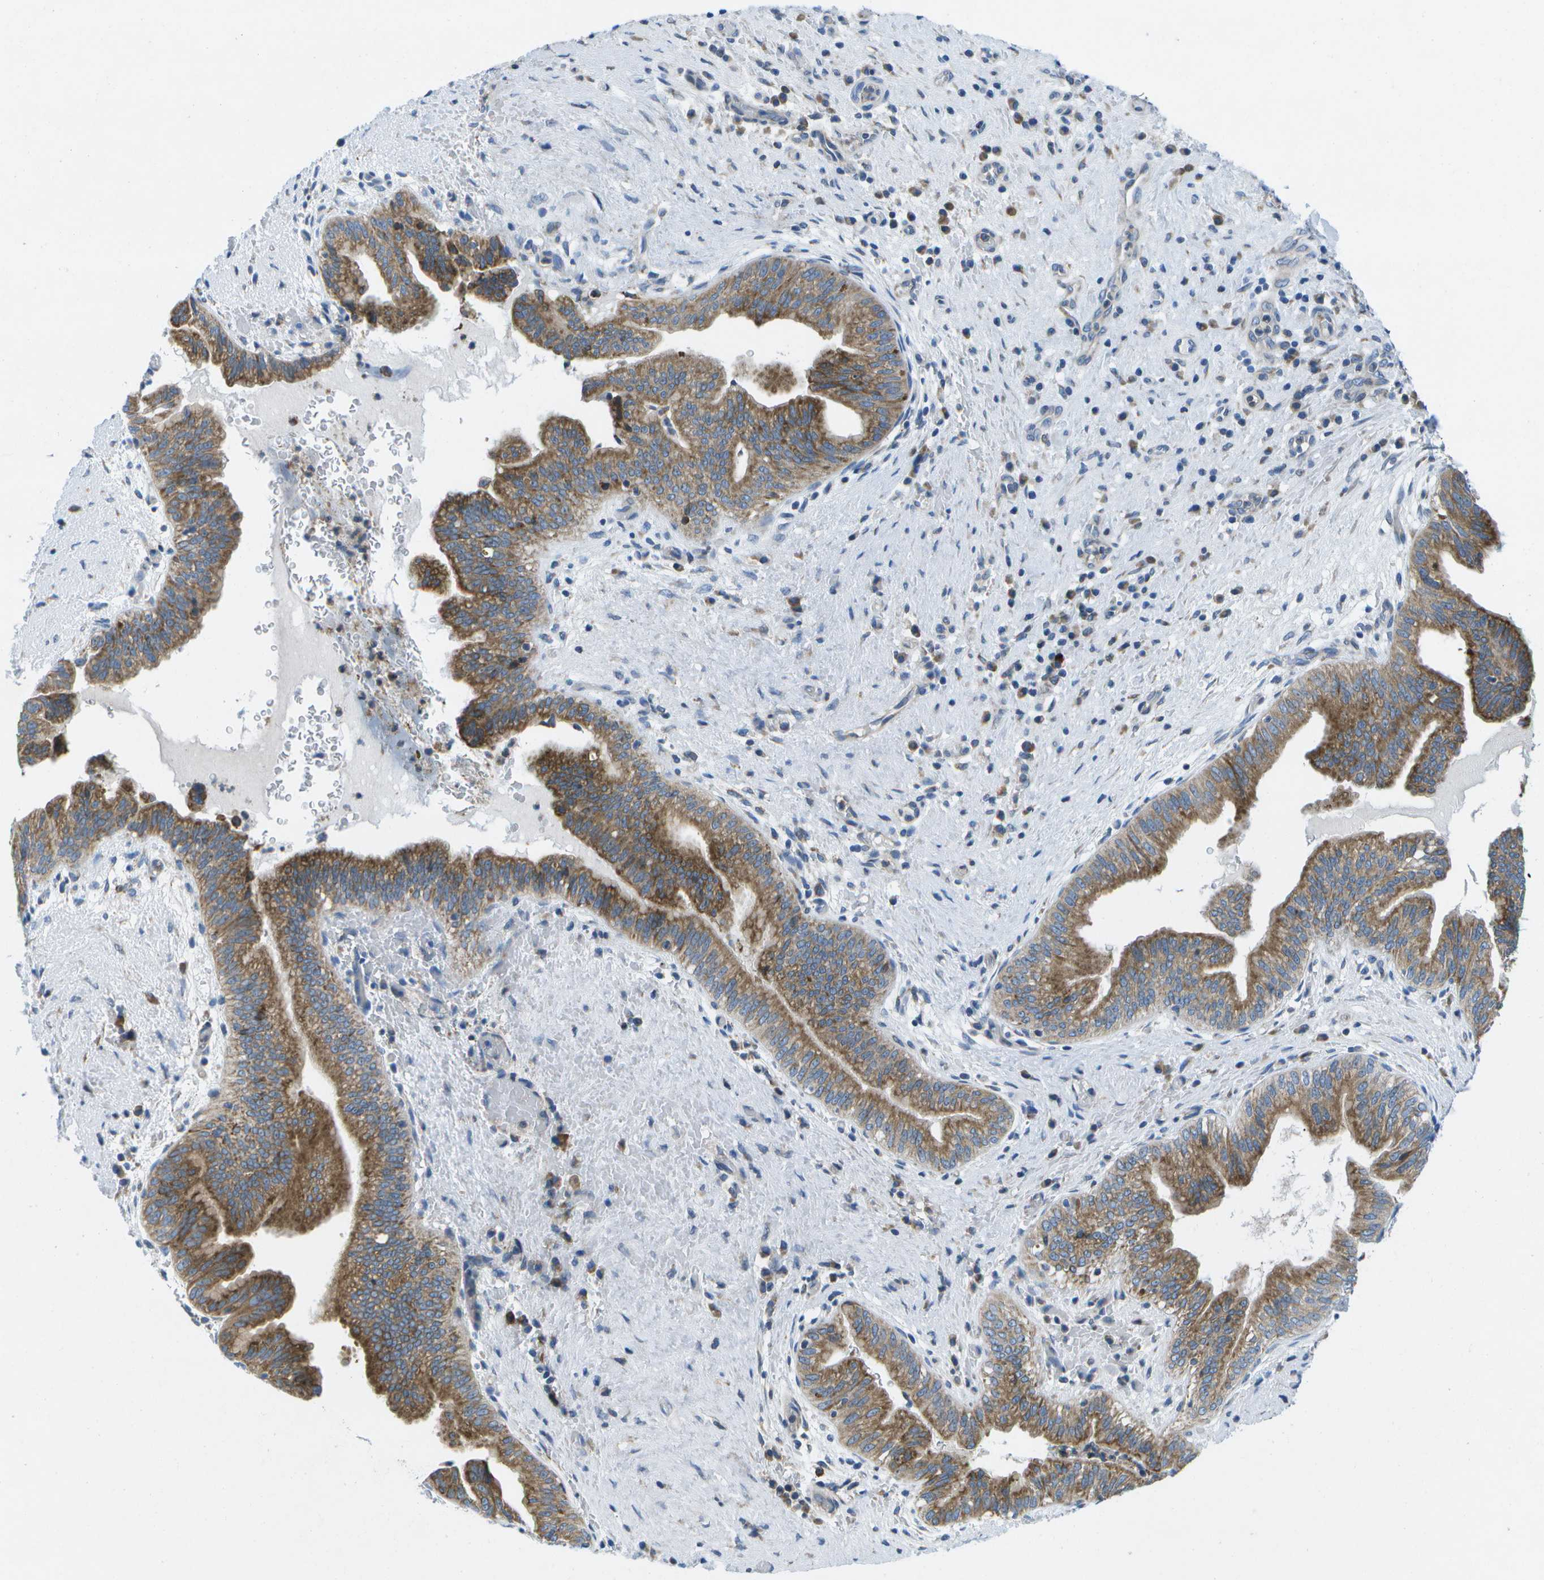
{"staining": {"intensity": "moderate", "quantity": ">75%", "location": "cytoplasmic/membranous"}, "tissue": "liver cancer", "cell_type": "Tumor cells", "image_type": "cancer", "snomed": [{"axis": "morphology", "description": "Cholangiocarcinoma"}, {"axis": "topography", "description": "Liver"}], "caption": "IHC (DAB) staining of human liver cancer (cholangiocarcinoma) reveals moderate cytoplasmic/membranous protein expression in about >75% of tumor cells.", "gene": "GDF5", "patient": {"sex": "female", "age": 38}}